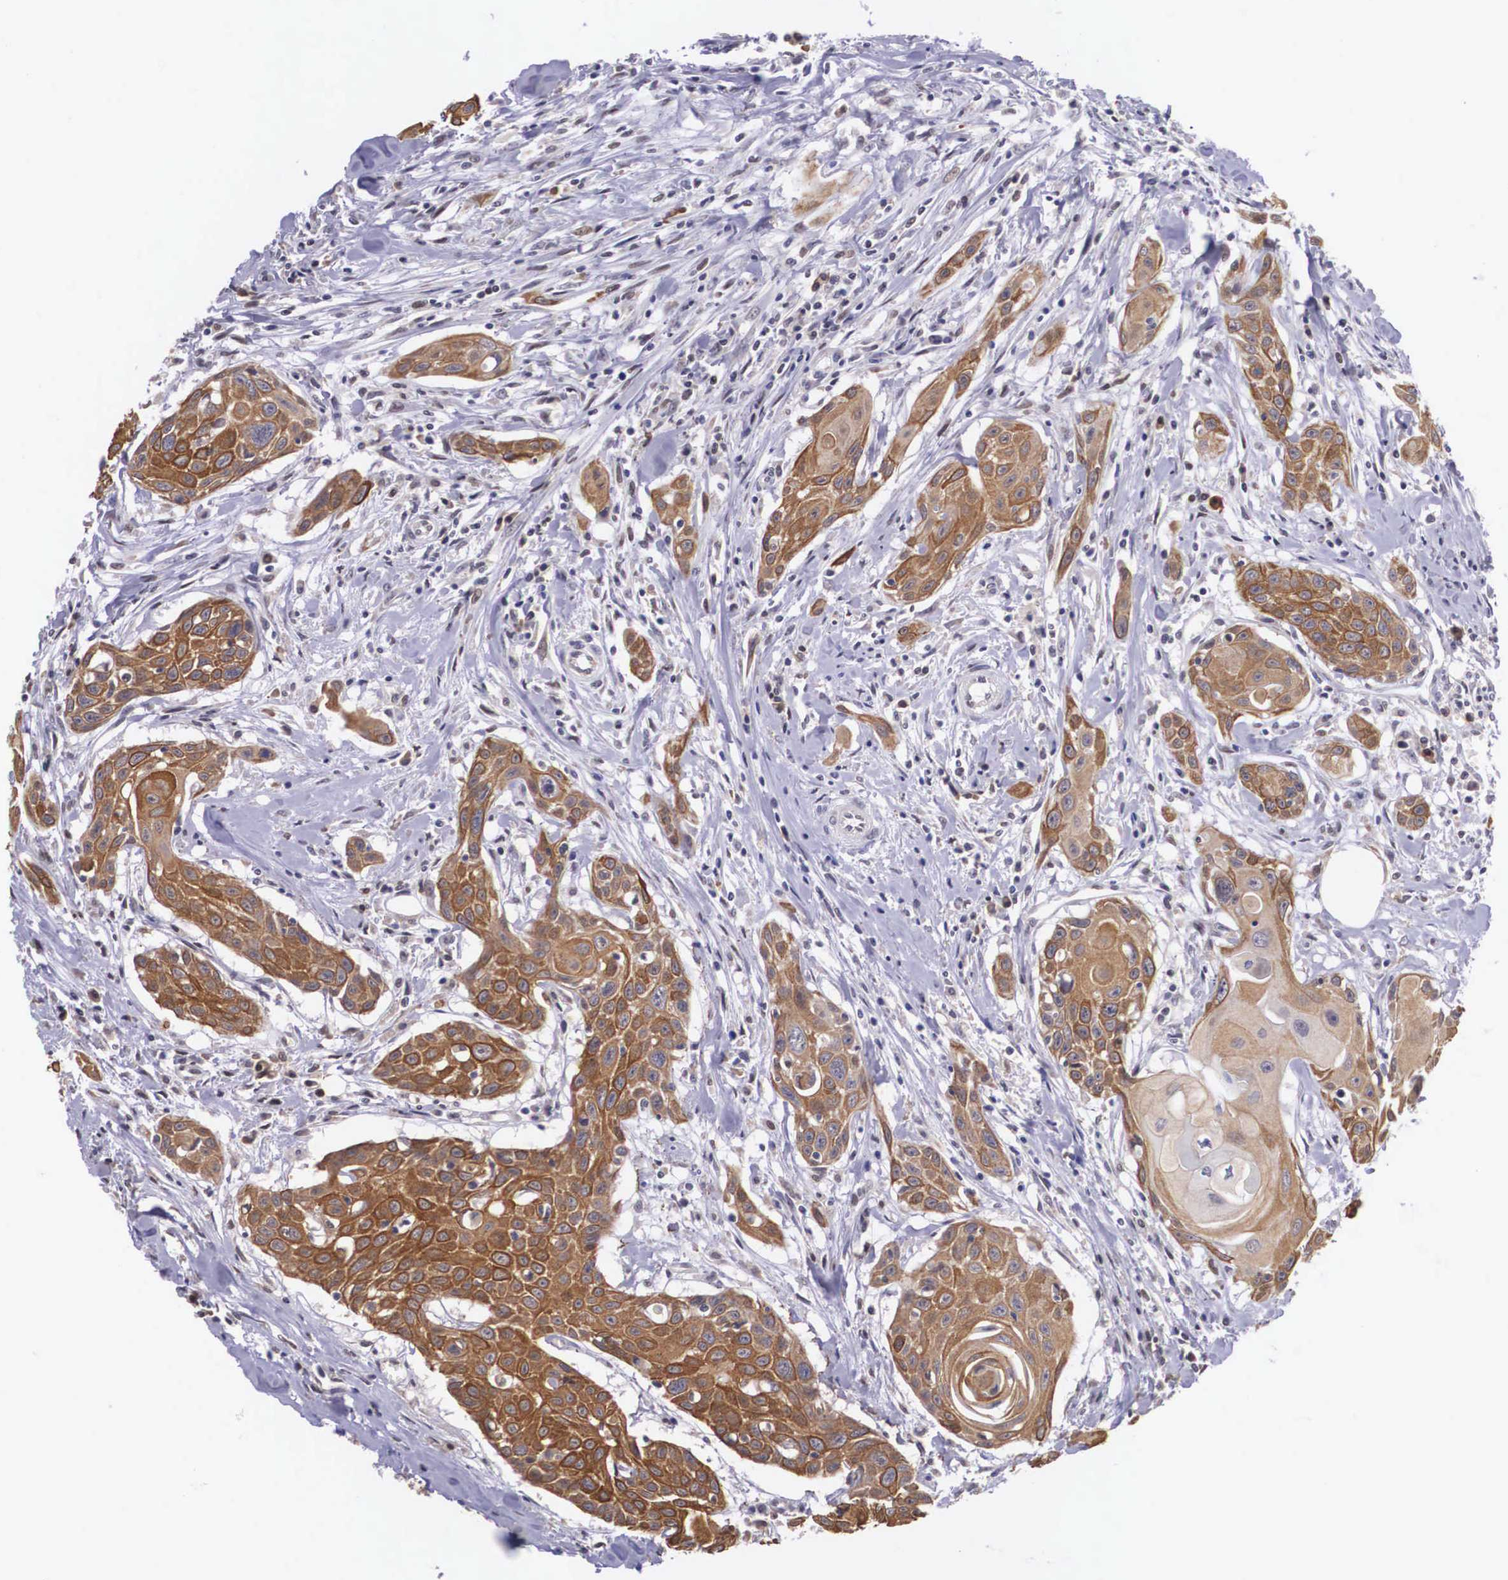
{"staining": {"intensity": "strong", "quantity": ">75%", "location": "cytoplasmic/membranous"}, "tissue": "head and neck cancer", "cell_type": "Tumor cells", "image_type": "cancer", "snomed": [{"axis": "morphology", "description": "Squamous cell carcinoma, NOS"}, {"axis": "morphology", "description": "Squamous cell carcinoma, metastatic, NOS"}, {"axis": "topography", "description": "Lymph node"}, {"axis": "topography", "description": "Salivary gland"}, {"axis": "topography", "description": "Head-Neck"}], "caption": "Protein staining reveals strong cytoplasmic/membranous staining in about >75% of tumor cells in head and neck cancer.", "gene": "SLC25A21", "patient": {"sex": "female", "age": 74}}